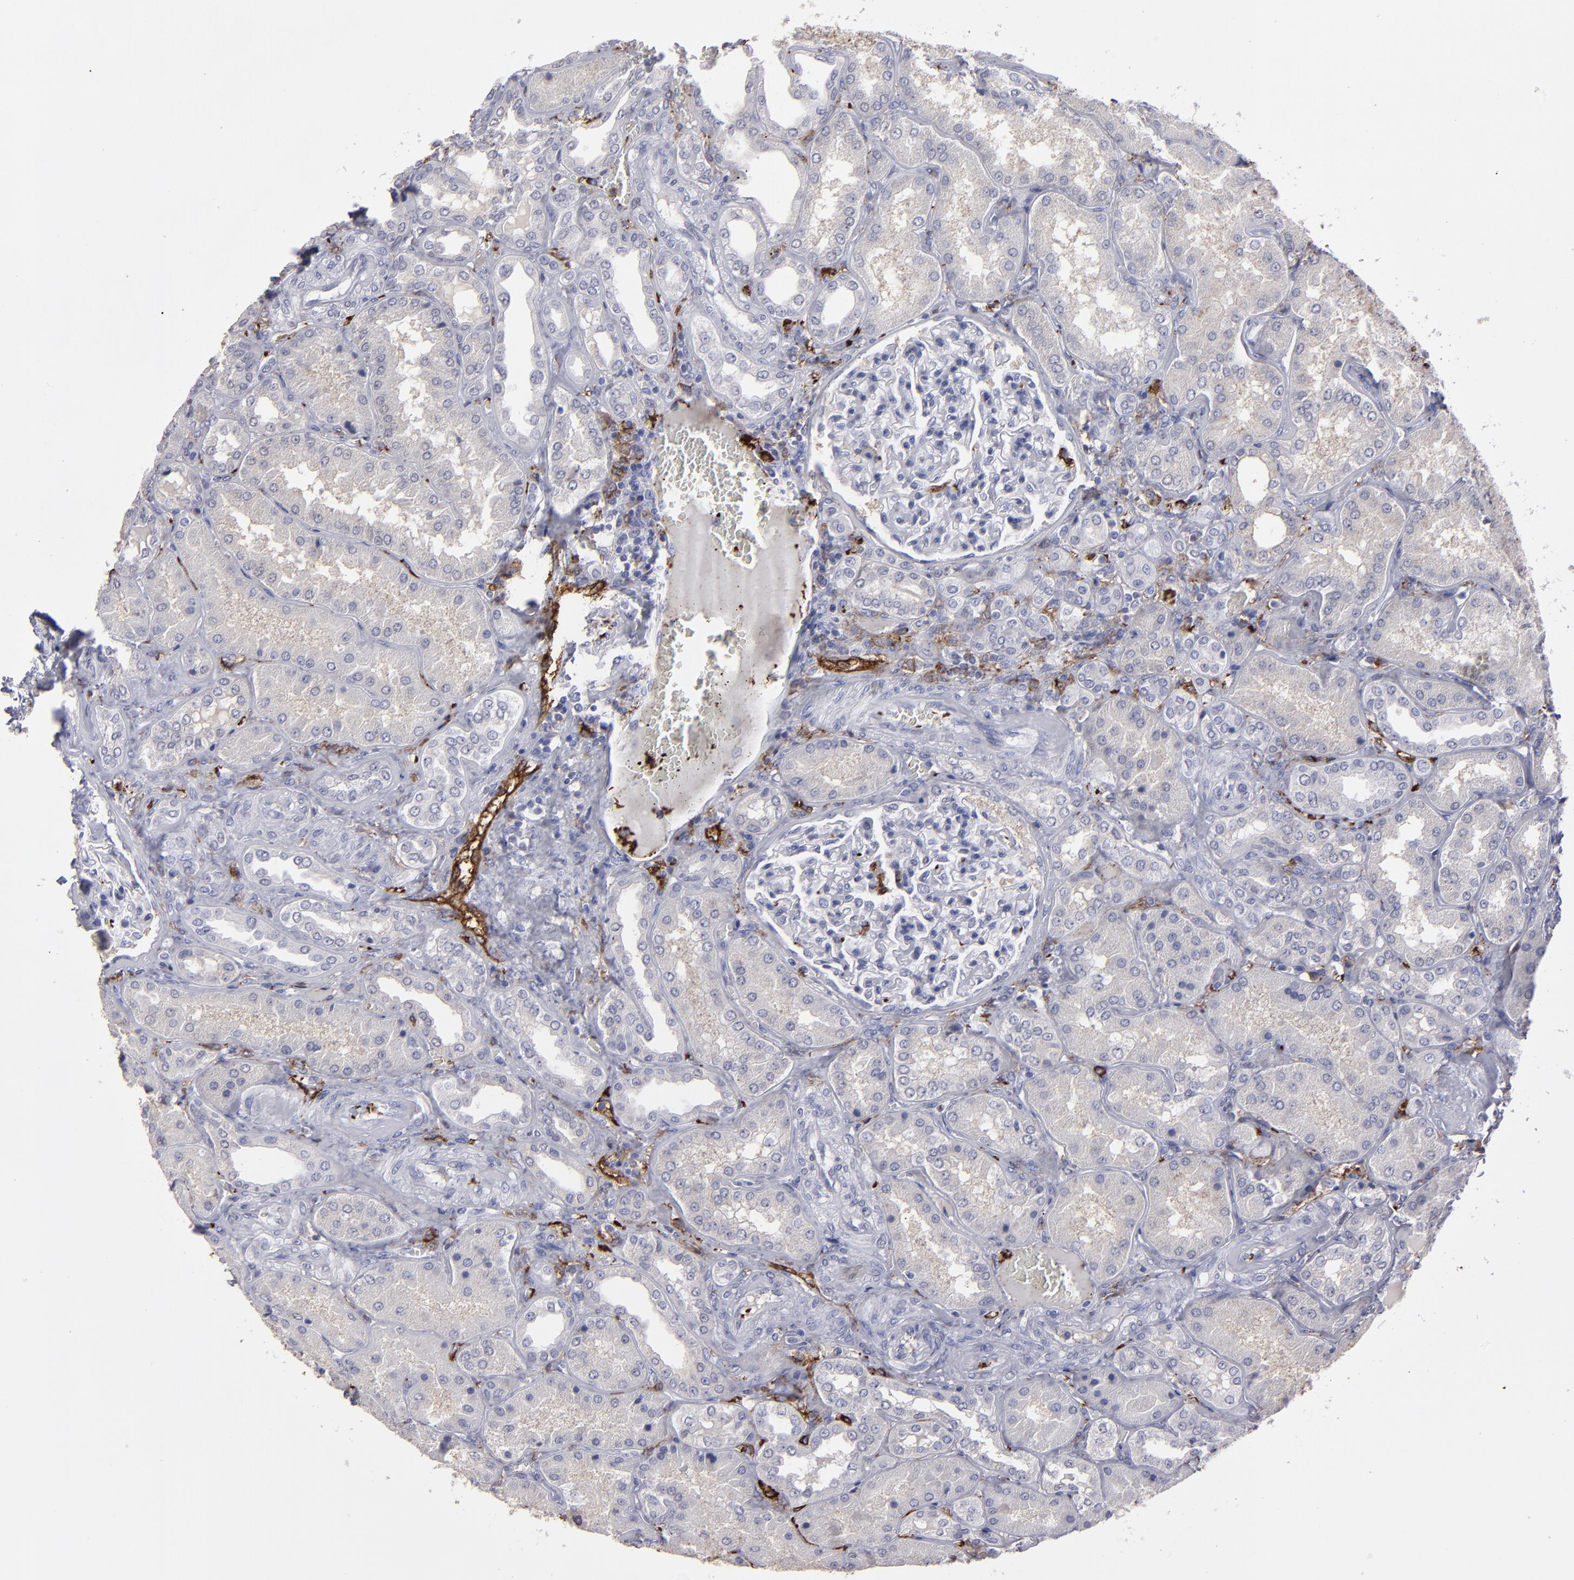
{"staining": {"intensity": "negative", "quantity": "none", "location": "none"}, "tissue": "kidney", "cell_type": "Cells in glomeruli", "image_type": "normal", "snomed": [{"axis": "morphology", "description": "Normal tissue, NOS"}, {"axis": "topography", "description": "Kidney"}], "caption": "A photomicrograph of human kidney is negative for staining in cells in glomeruli. Brightfield microscopy of IHC stained with DAB (brown) and hematoxylin (blue), captured at high magnification.", "gene": "CD36", "patient": {"sex": "female", "age": 56}}